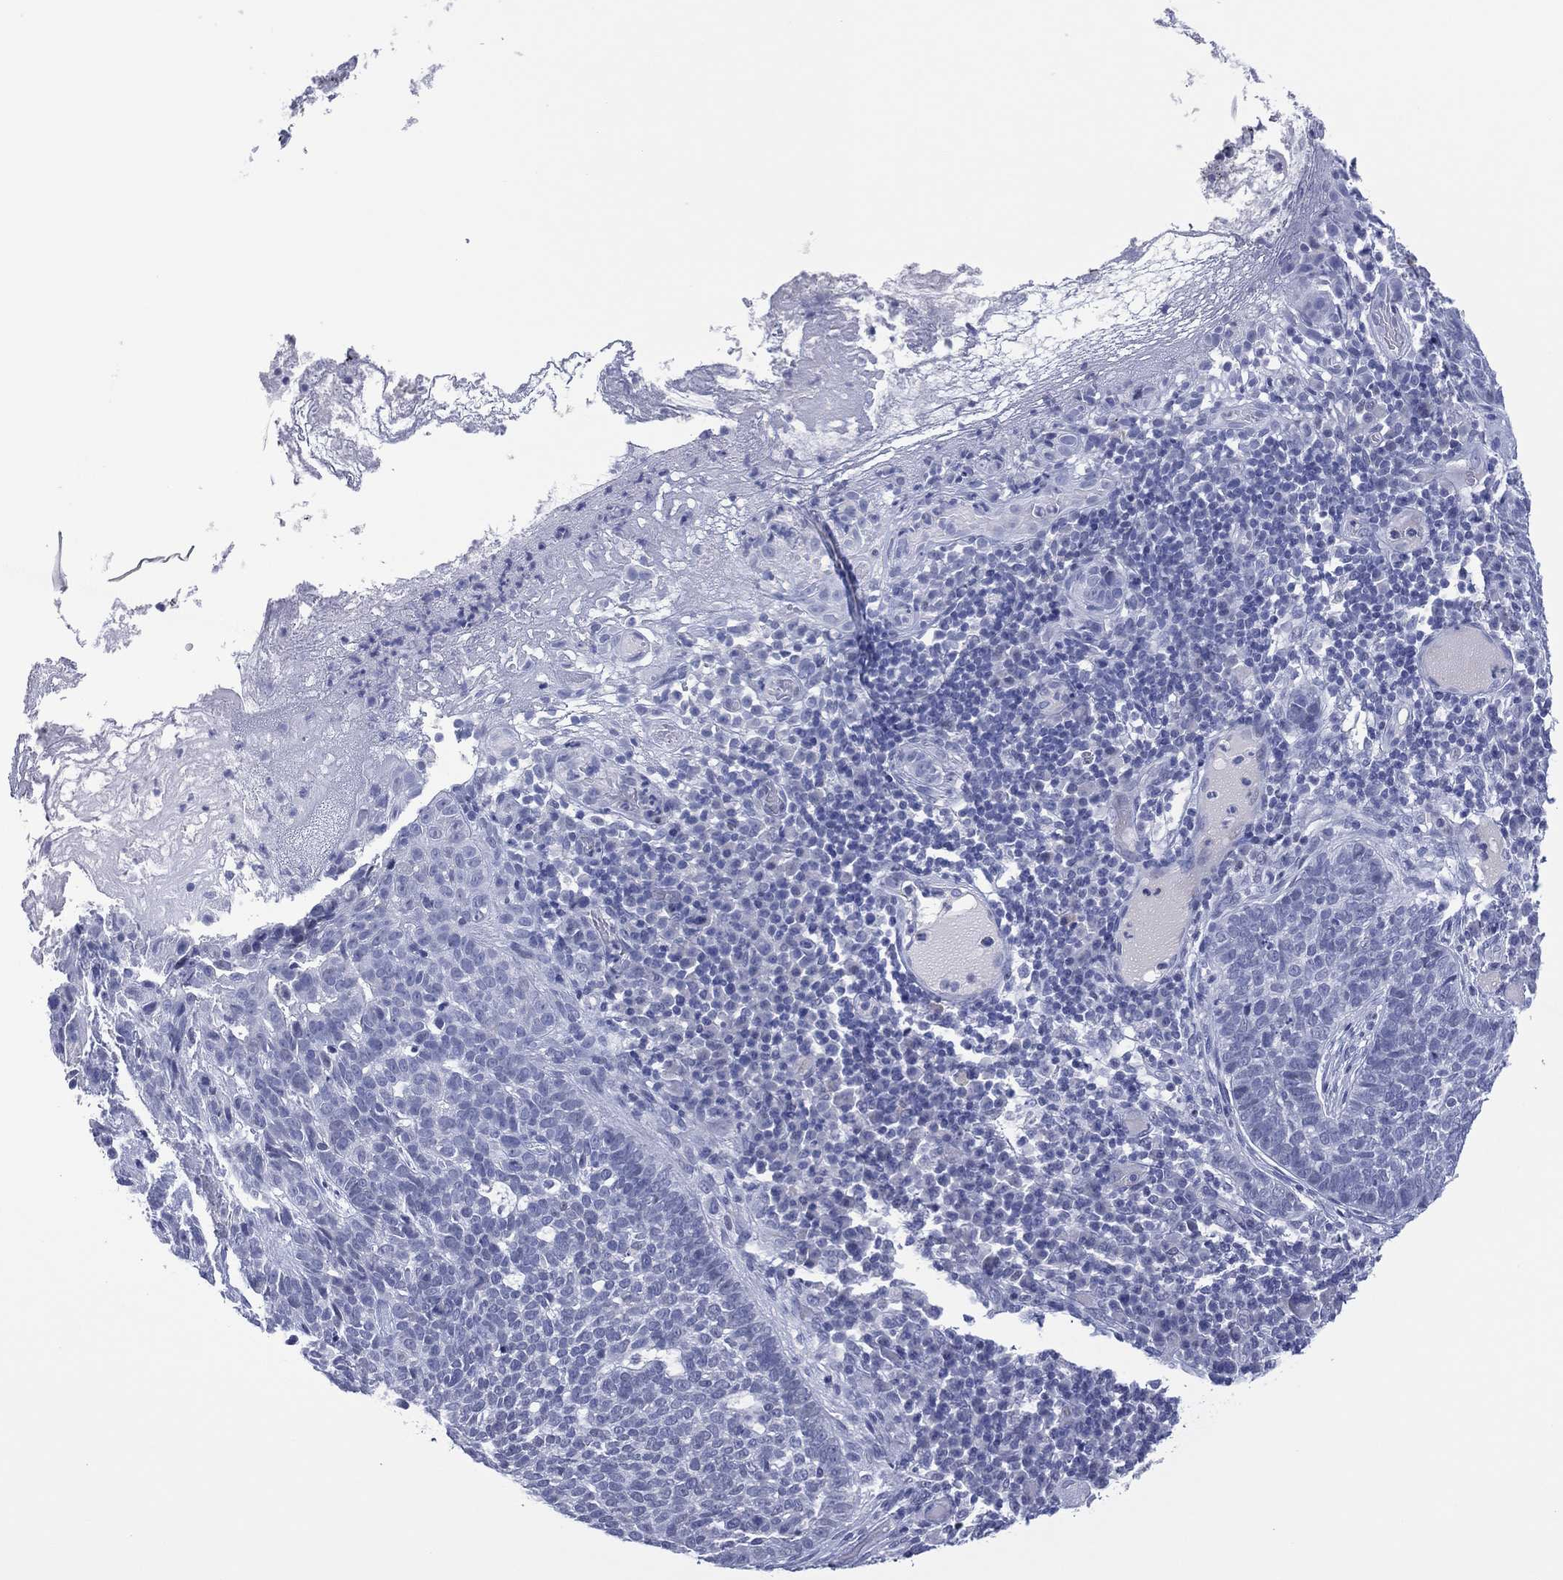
{"staining": {"intensity": "negative", "quantity": "none", "location": "none"}, "tissue": "skin cancer", "cell_type": "Tumor cells", "image_type": "cancer", "snomed": [{"axis": "morphology", "description": "Basal cell carcinoma"}, {"axis": "topography", "description": "Skin"}], "caption": "This image is of skin basal cell carcinoma stained with immunohistochemistry to label a protein in brown with the nuclei are counter-stained blue. There is no staining in tumor cells. Nuclei are stained in blue.", "gene": "UTF1", "patient": {"sex": "female", "age": 69}}